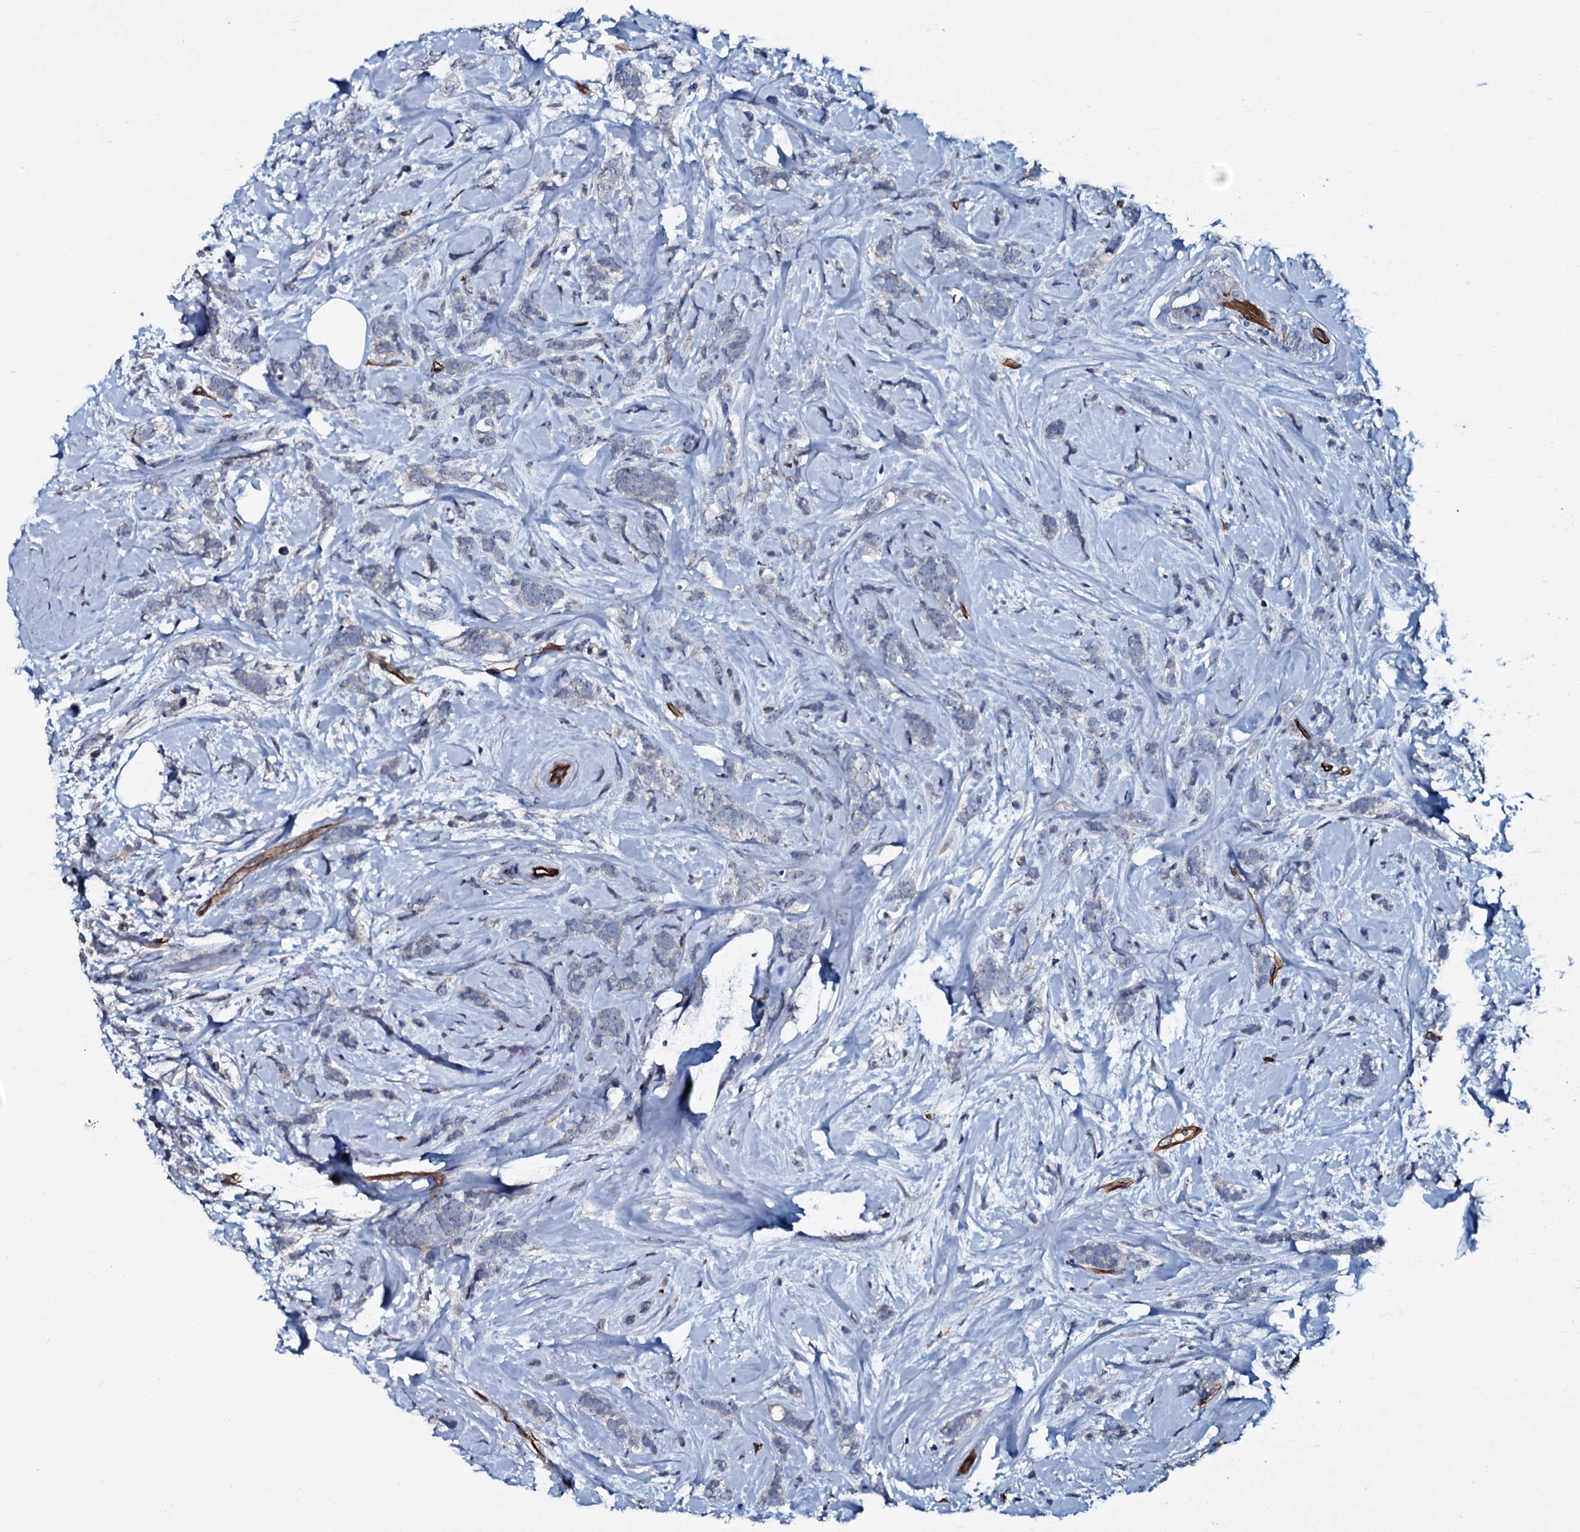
{"staining": {"intensity": "negative", "quantity": "none", "location": "none"}, "tissue": "breast cancer", "cell_type": "Tumor cells", "image_type": "cancer", "snomed": [{"axis": "morphology", "description": "Lobular carcinoma"}, {"axis": "topography", "description": "Breast"}], "caption": "High magnification brightfield microscopy of lobular carcinoma (breast) stained with DAB (3,3'-diaminobenzidine) (brown) and counterstained with hematoxylin (blue): tumor cells show no significant expression.", "gene": "CLEC14A", "patient": {"sex": "female", "age": 58}}